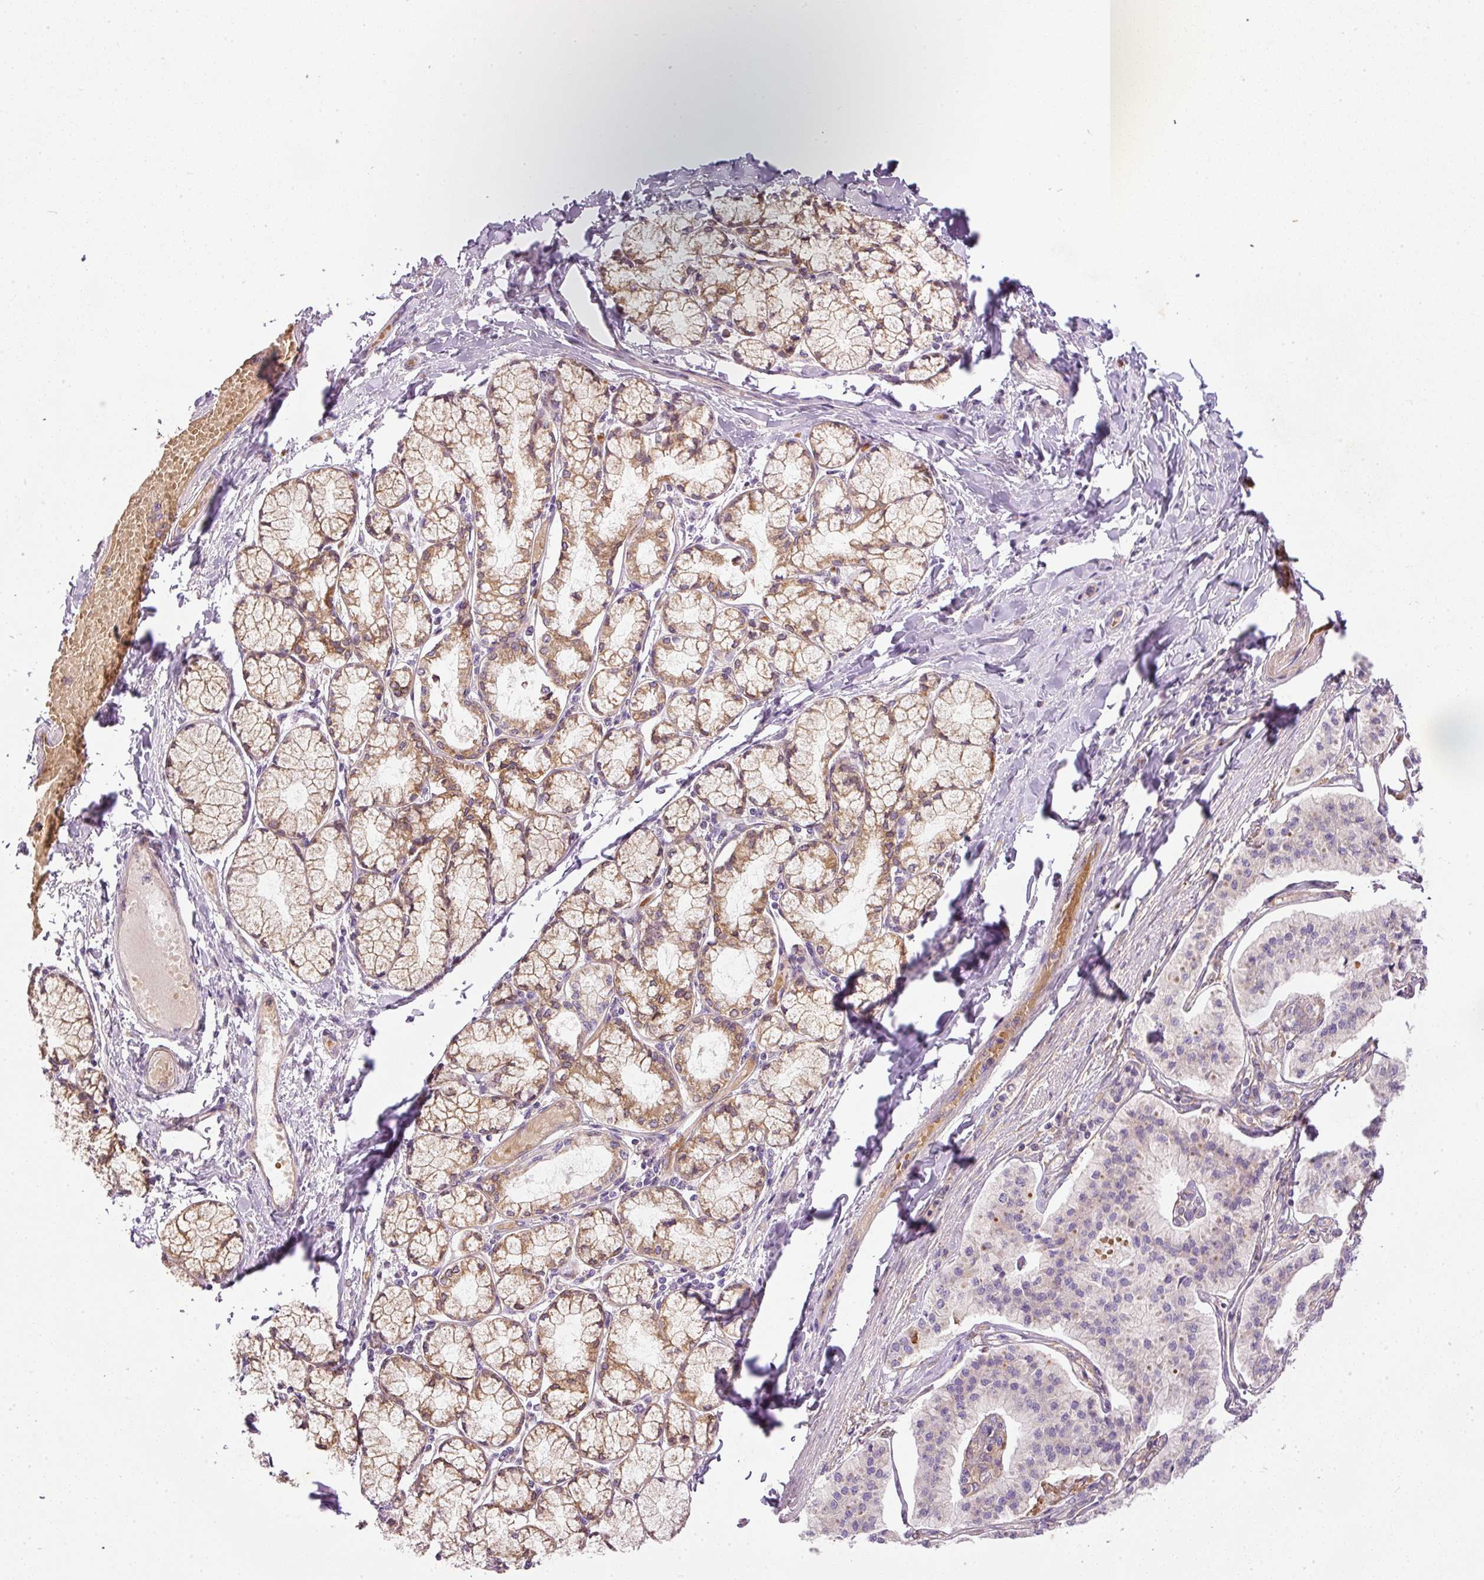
{"staining": {"intensity": "negative", "quantity": "none", "location": "none"}, "tissue": "pancreatic cancer", "cell_type": "Tumor cells", "image_type": "cancer", "snomed": [{"axis": "morphology", "description": "Adenocarcinoma, NOS"}, {"axis": "topography", "description": "Pancreas"}], "caption": "High magnification brightfield microscopy of adenocarcinoma (pancreatic) stained with DAB (brown) and counterstained with hematoxylin (blue): tumor cells show no significant expression.", "gene": "TBC1D2B", "patient": {"sex": "female", "age": 50}}